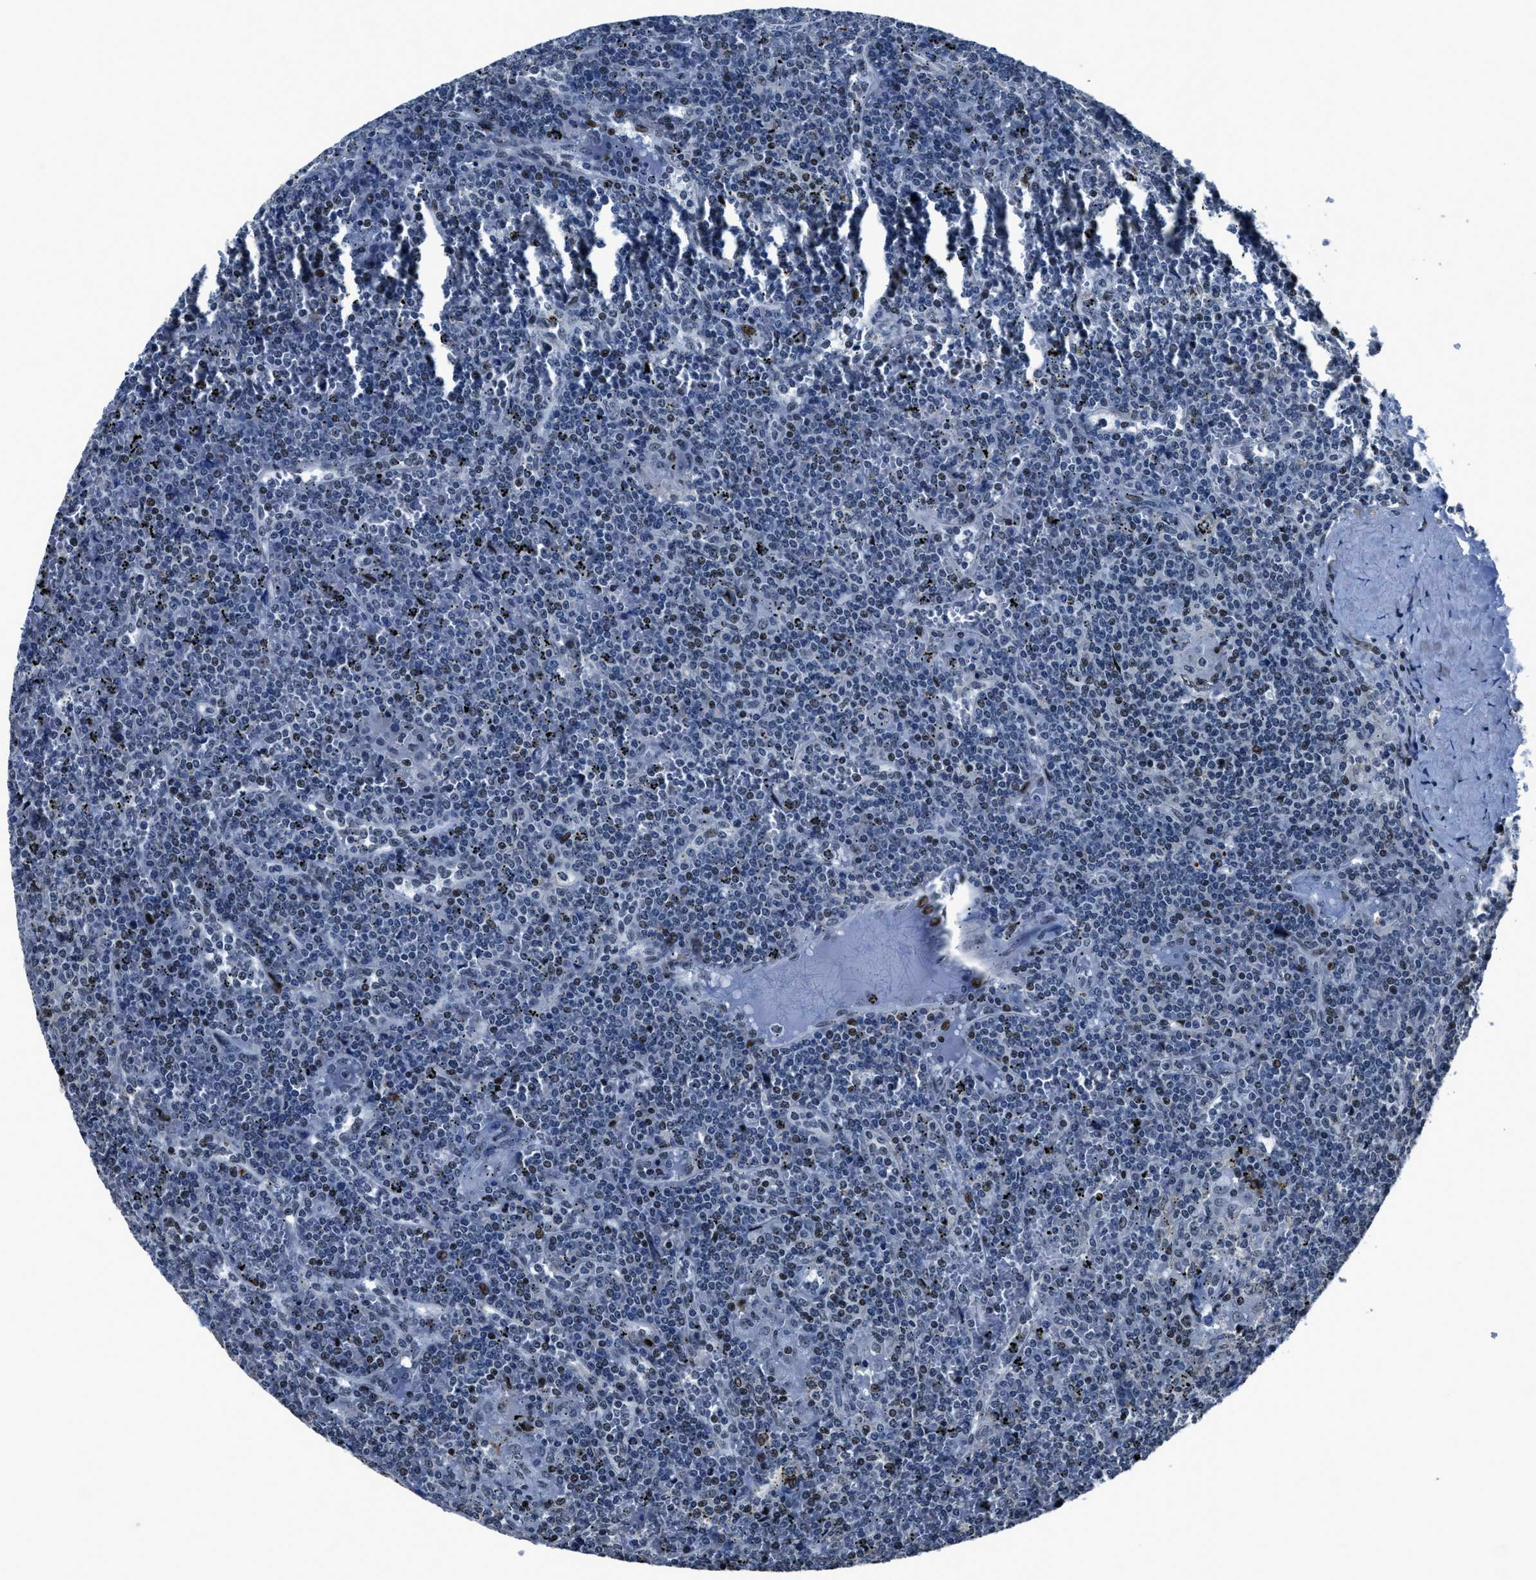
{"staining": {"intensity": "weak", "quantity": "<25%", "location": "nuclear"}, "tissue": "lymphoma", "cell_type": "Tumor cells", "image_type": "cancer", "snomed": [{"axis": "morphology", "description": "Malignant lymphoma, non-Hodgkin's type, Low grade"}, {"axis": "topography", "description": "Spleen"}], "caption": "This is a micrograph of immunohistochemistry staining of lymphoma, which shows no positivity in tumor cells.", "gene": "PPIE", "patient": {"sex": "female", "age": 19}}